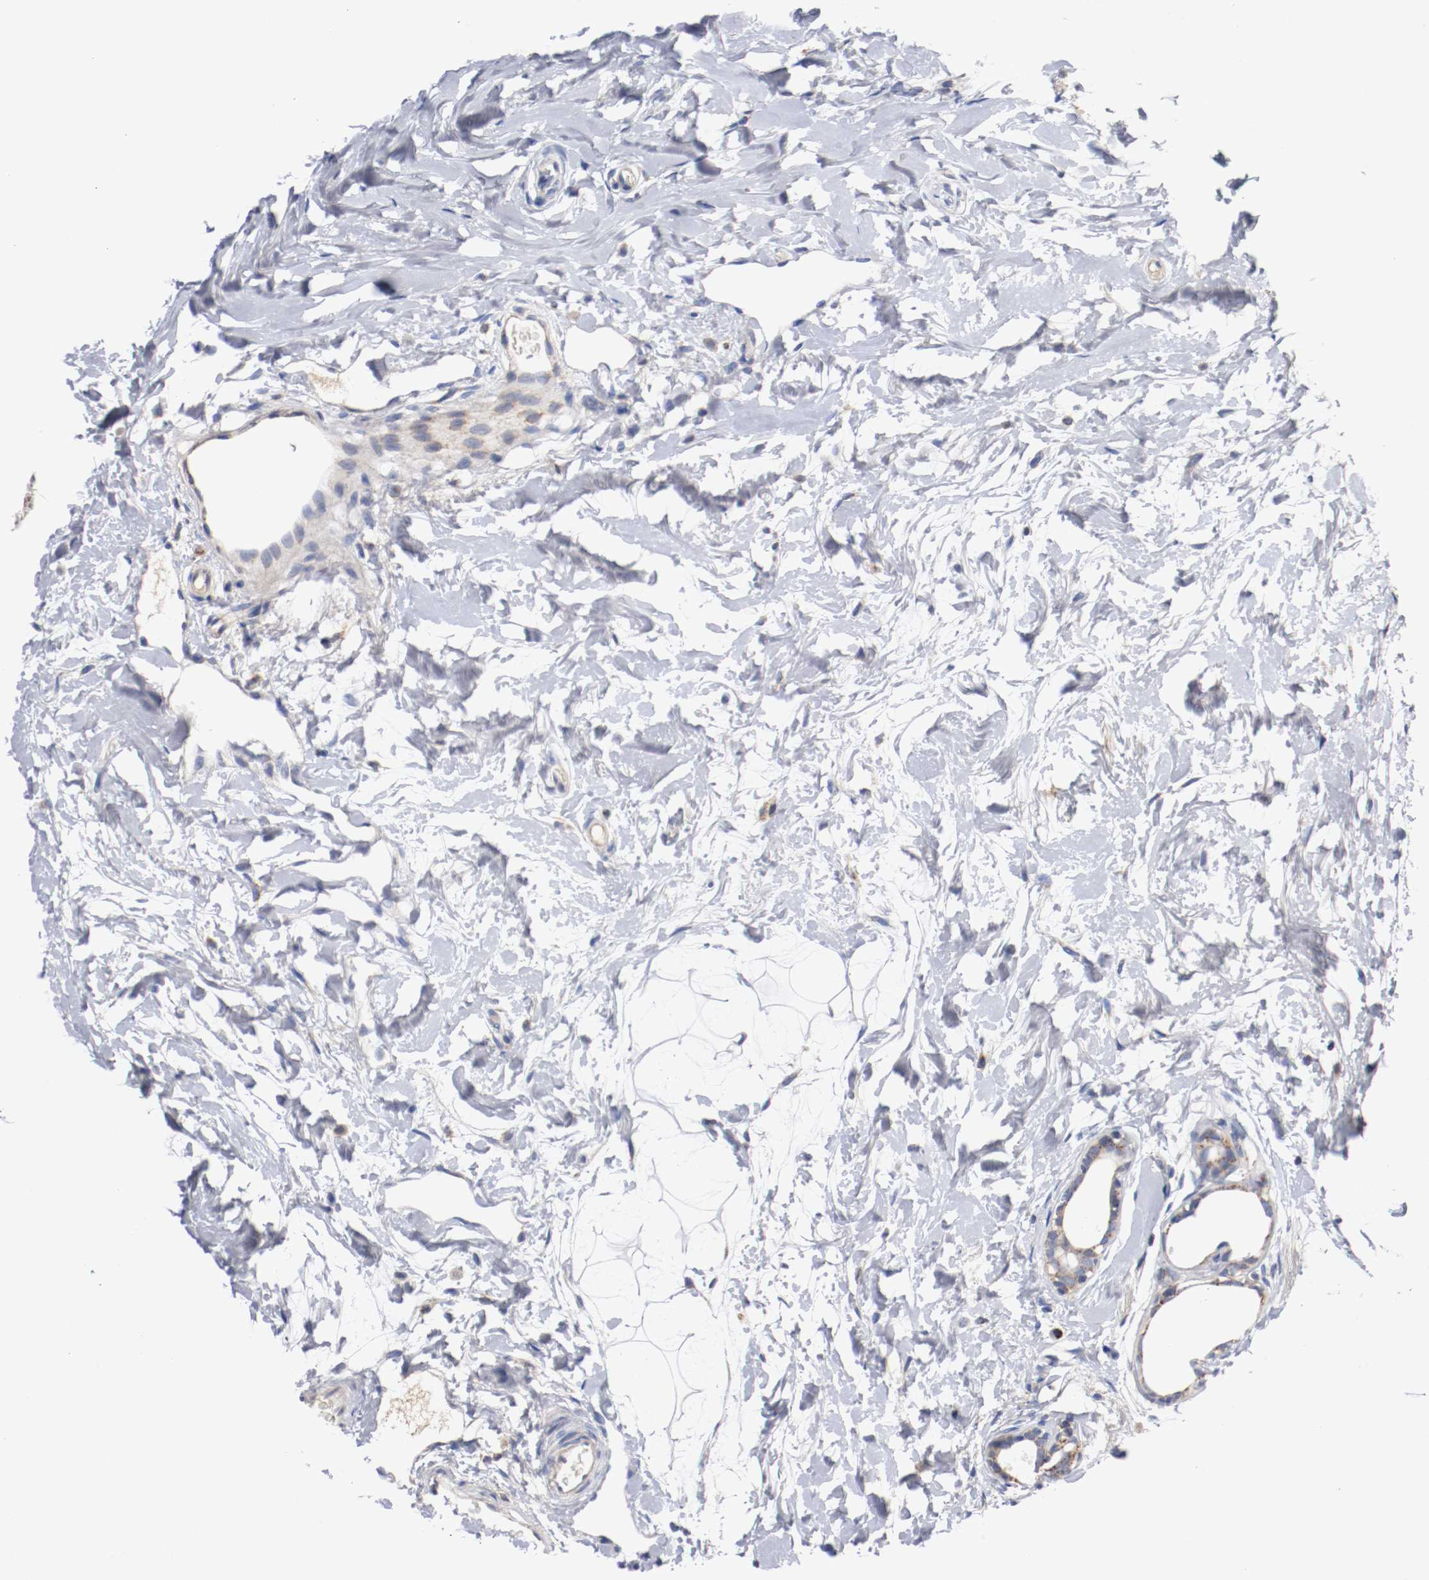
{"staining": {"intensity": "weak", "quantity": "25%-75%", "location": "cytoplasmic/membranous"}, "tissue": "breast cancer", "cell_type": "Tumor cells", "image_type": "cancer", "snomed": [{"axis": "morphology", "description": "Lobular carcinoma, in situ"}, {"axis": "morphology", "description": "Lobular carcinoma"}, {"axis": "topography", "description": "Breast"}], "caption": "Tumor cells demonstrate low levels of weak cytoplasmic/membranous positivity in approximately 25%-75% of cells in human lobular carcinoma (breast). (DAB IHC, brown staining for protein, blue staining for nuclei).", "gene": "PCSK6", "patient": {"sex": "female", "age": 41}}